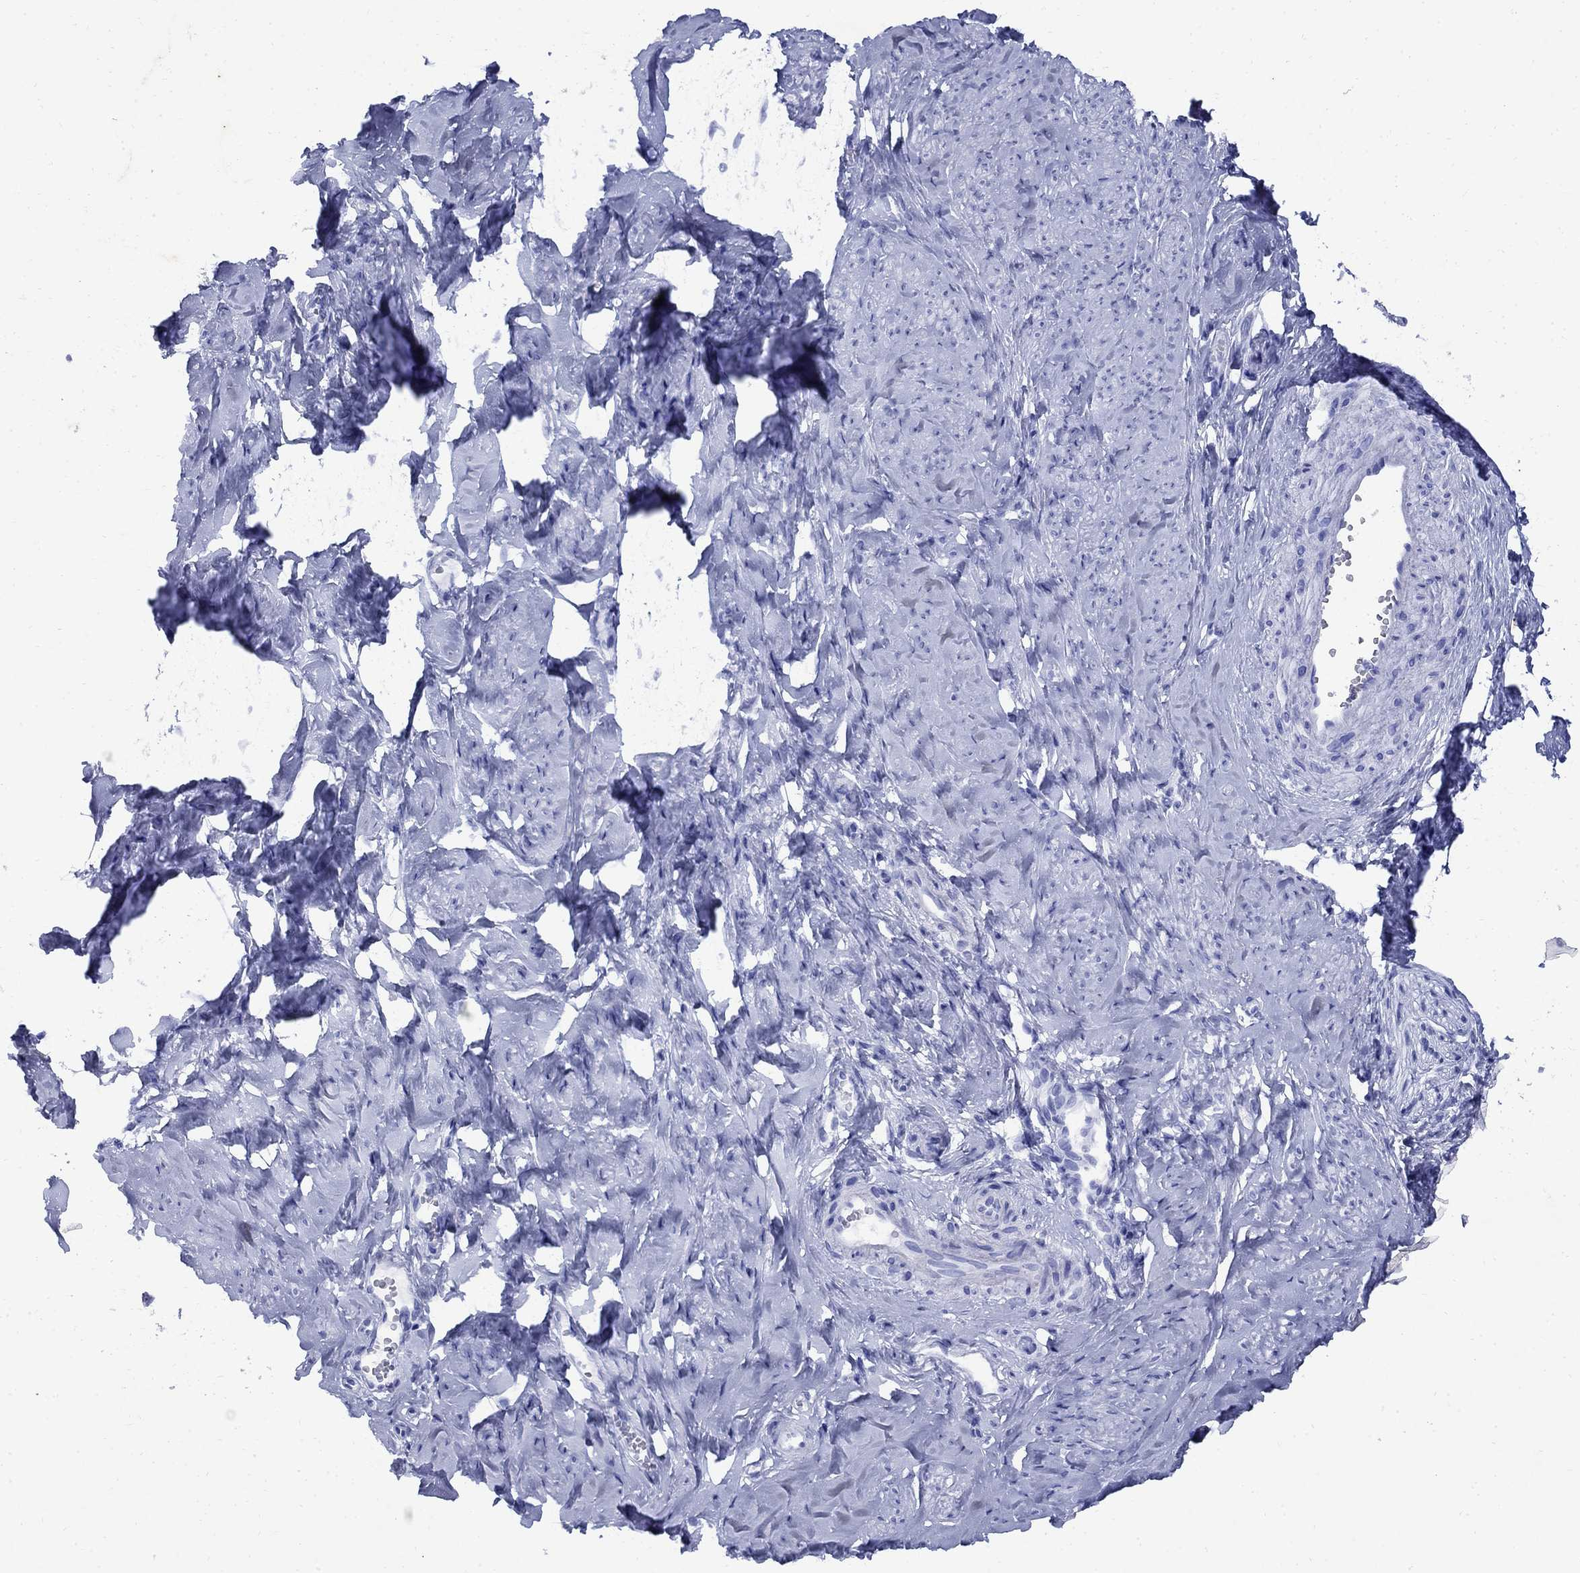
{"staining": {"intensity": "negative", "quantity": "none", "location": "none"}, "tissue": "smooth muscle", "cell_type": "Smooth muscle cells", "image_type": "normal", "snomed": [{"axis": "morphology", "description": "Normal tissue, NOS"}, {"axis": "topography", "description": "Smooth muscle"}], "caption": "A high-resolution histopathology image shows immunohistochemistry (IHC) staining of normal smooth muscle, which shows no significant positivity in smooth muscle cells.", "gene": "CD1A", "patient": {"sex": "female", "age": 48}}